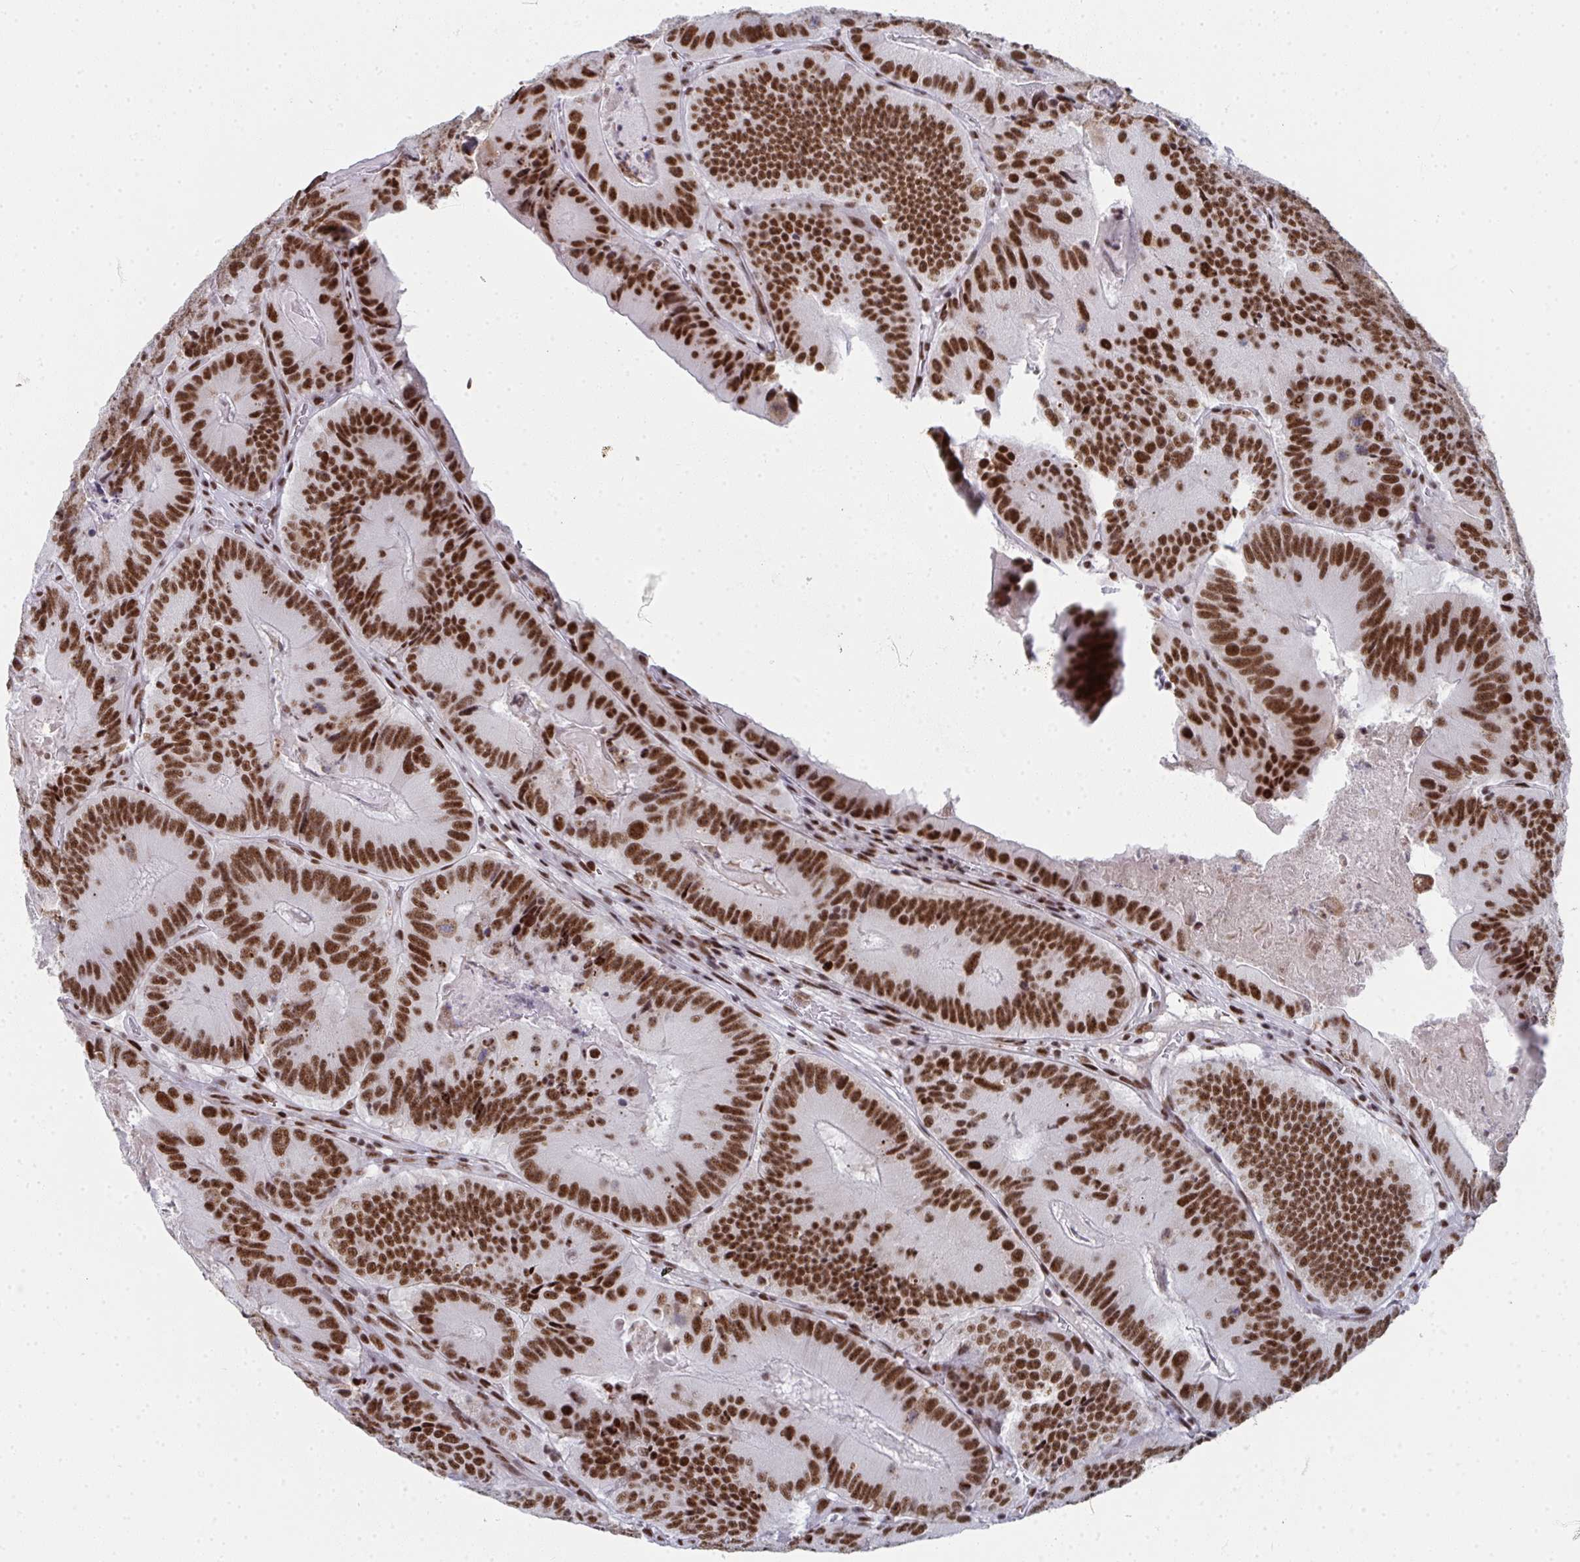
{"staining": {"intensity": "strong", "quantity": ">75%", "location": "nuclear"}, "tissue": "colorectal cancer", "cell_type": "Tumor cells", "image_type": "cancer", "snomed": [{"axis": "morphology", "description": "Adenocarcinoma, NOS"}, {"axis": "topography", "description": "Colon"}], "caption": "A micrograph of colorectal cancer stained for a protein displays strong nuclear brown staining in tumor cells.", "gene": "SNRNP70", "patient": {"sex": "female", "age": 86}}